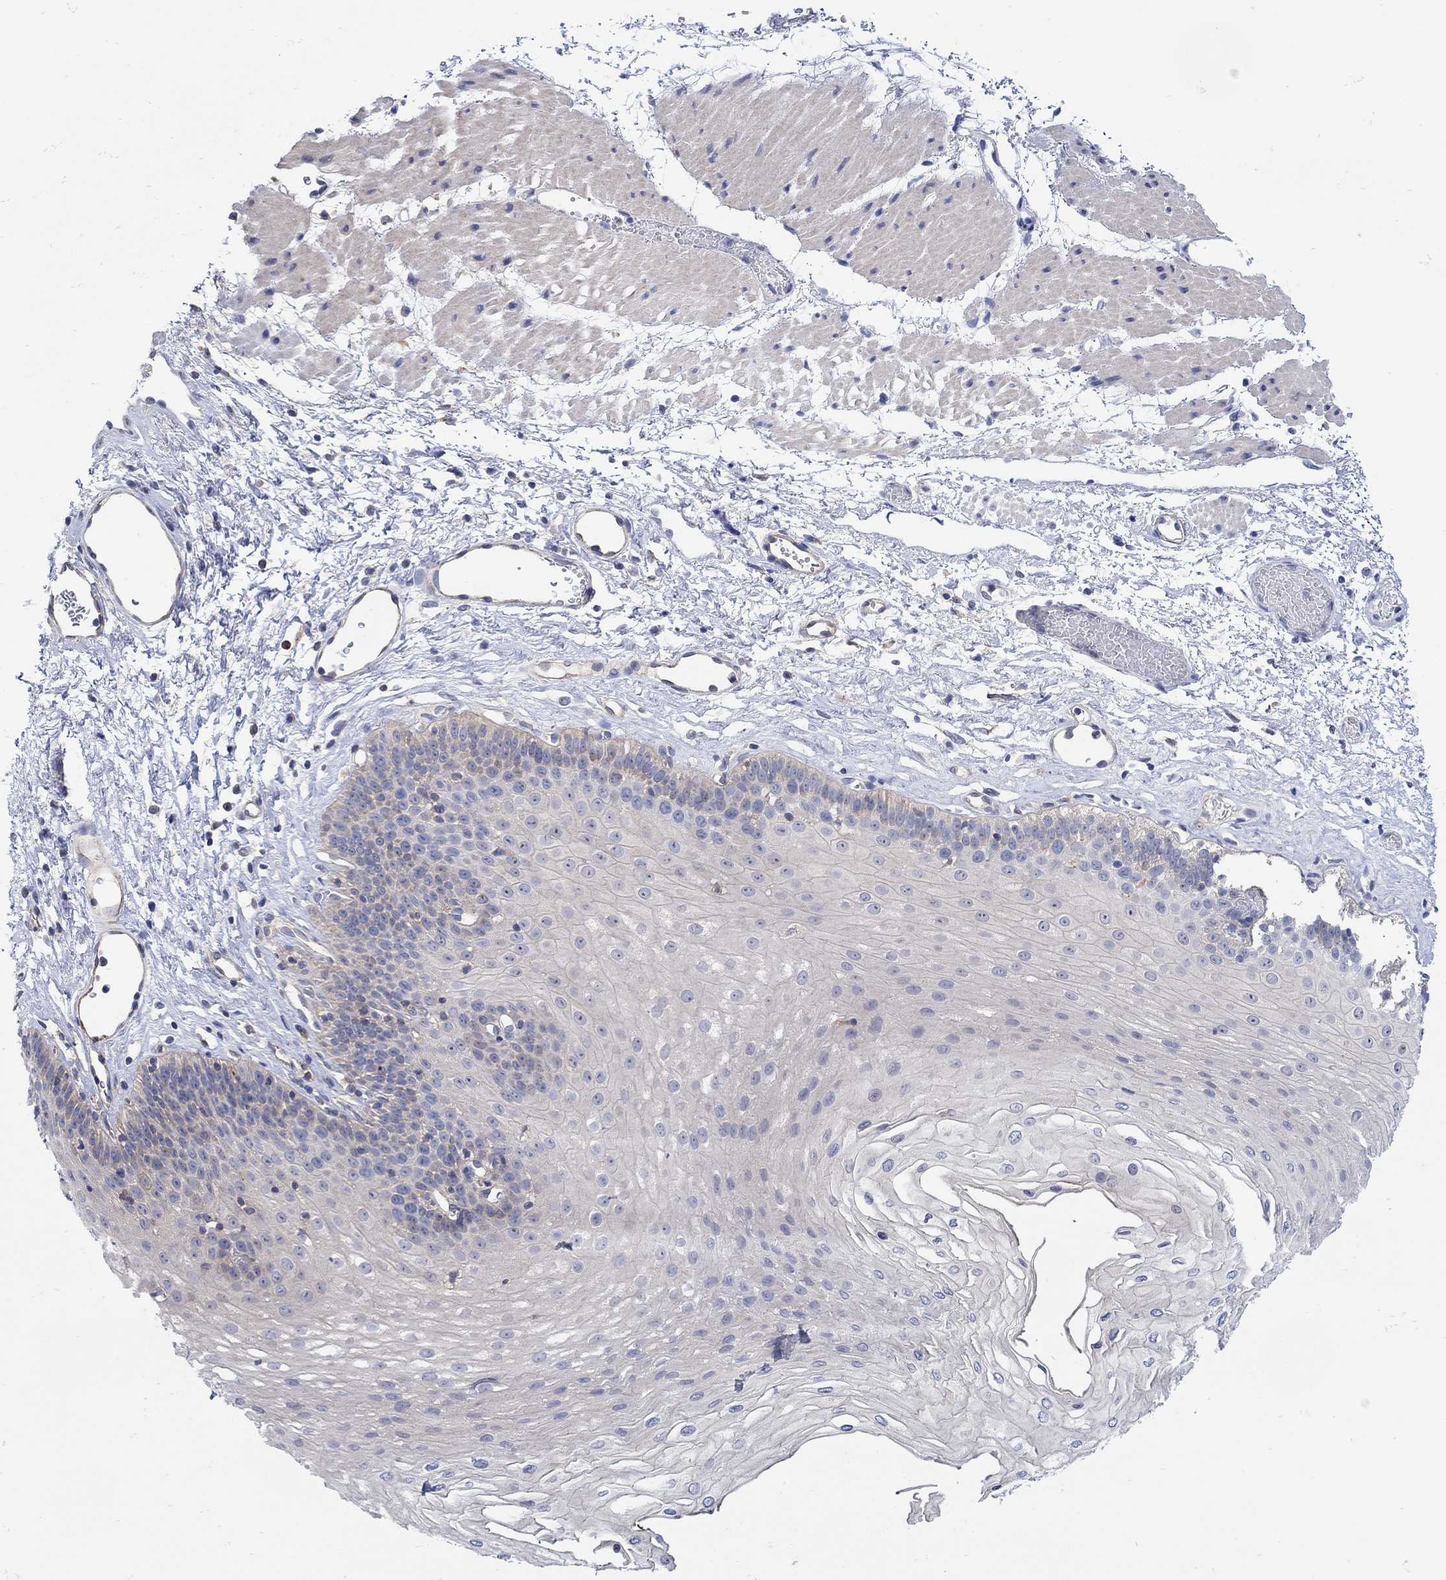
{"staining": {"intensity": "negative", "quantity": "none", "location": "none"}, "tissue": "esophagus", "cell_type": "Squamous epithelial cells", "image_type": "normal", "snomed": [{"axis": "morphology", "description": "Normal tissue, NOS"}, {"axis": "topography", "description": "Esophagus"}], "caption": "Benign esophagus was stained to show a protein in brown. There is no significant positivity in squamous epithelial cells. (Brightfield microscopy of DAB (3,3'-diaminobenzidine) immunohistochemistry (IHC) at high magnification).", "gene": "TEKT3", "patient": {"sex": "female", "age": 62}}